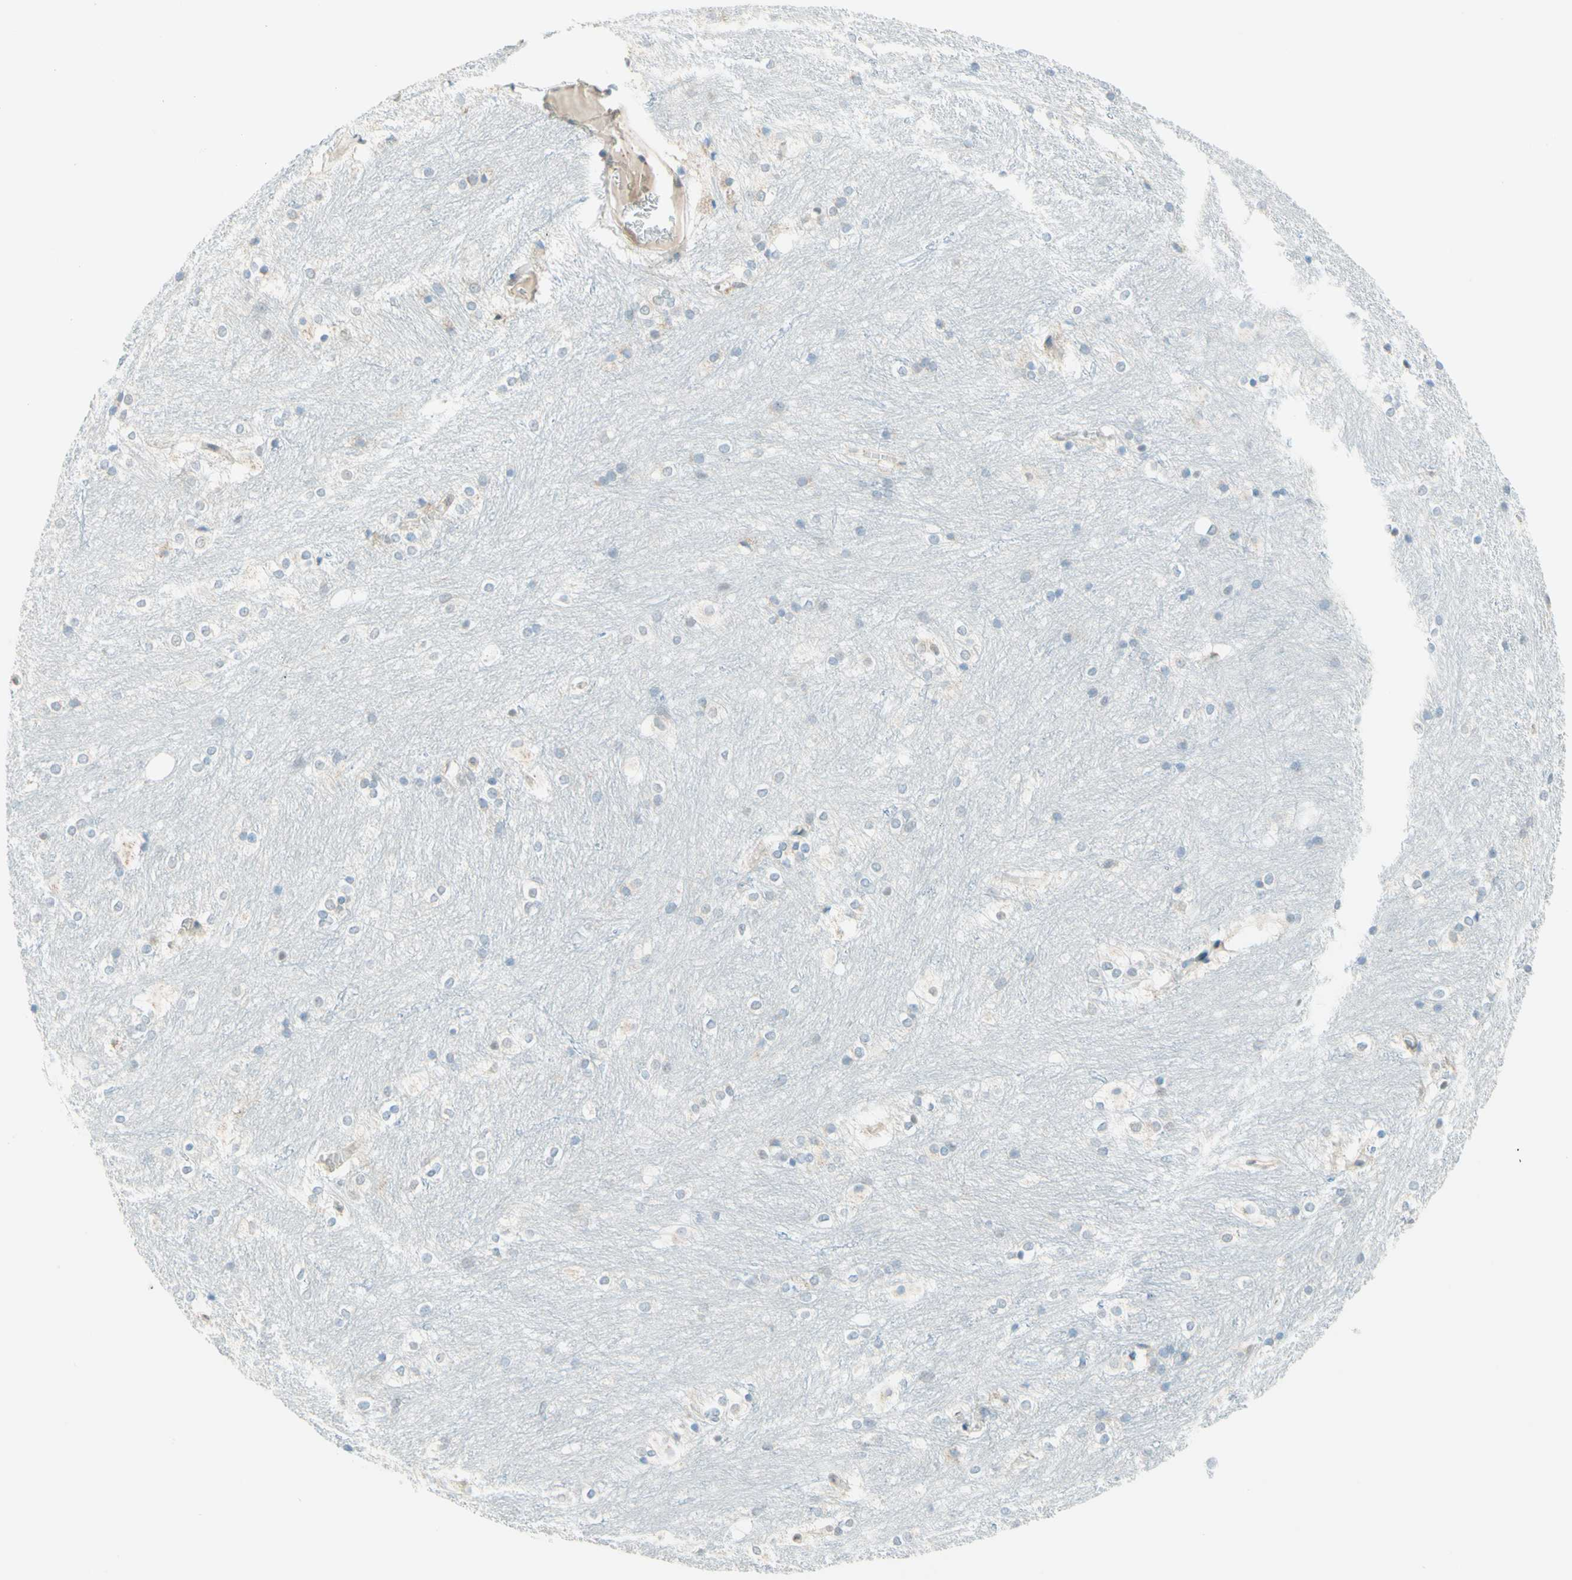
{"staining": {"intensity": "negative", "quantity": "none", "location": "none"}, "tissue": "caudate", "cell_type": "Glial cells", "image_type": "normal", "snomed": [{"axis": "morphology", "description": "Normal tissue, NOS"}, {"axis": "topography", "description": "Lateral ventricle wall"}], "caption": "An IHC histopathology image of normal caudate is shown. There is no staining in glial cells of caudate. (Brightfield microscopy of DAB (3,3'-diaminobenzidine) immunohistochemistry (IHC) at high magnification).", "gene": "JPH1", "patient": {"sex": "female", "age": 19}}